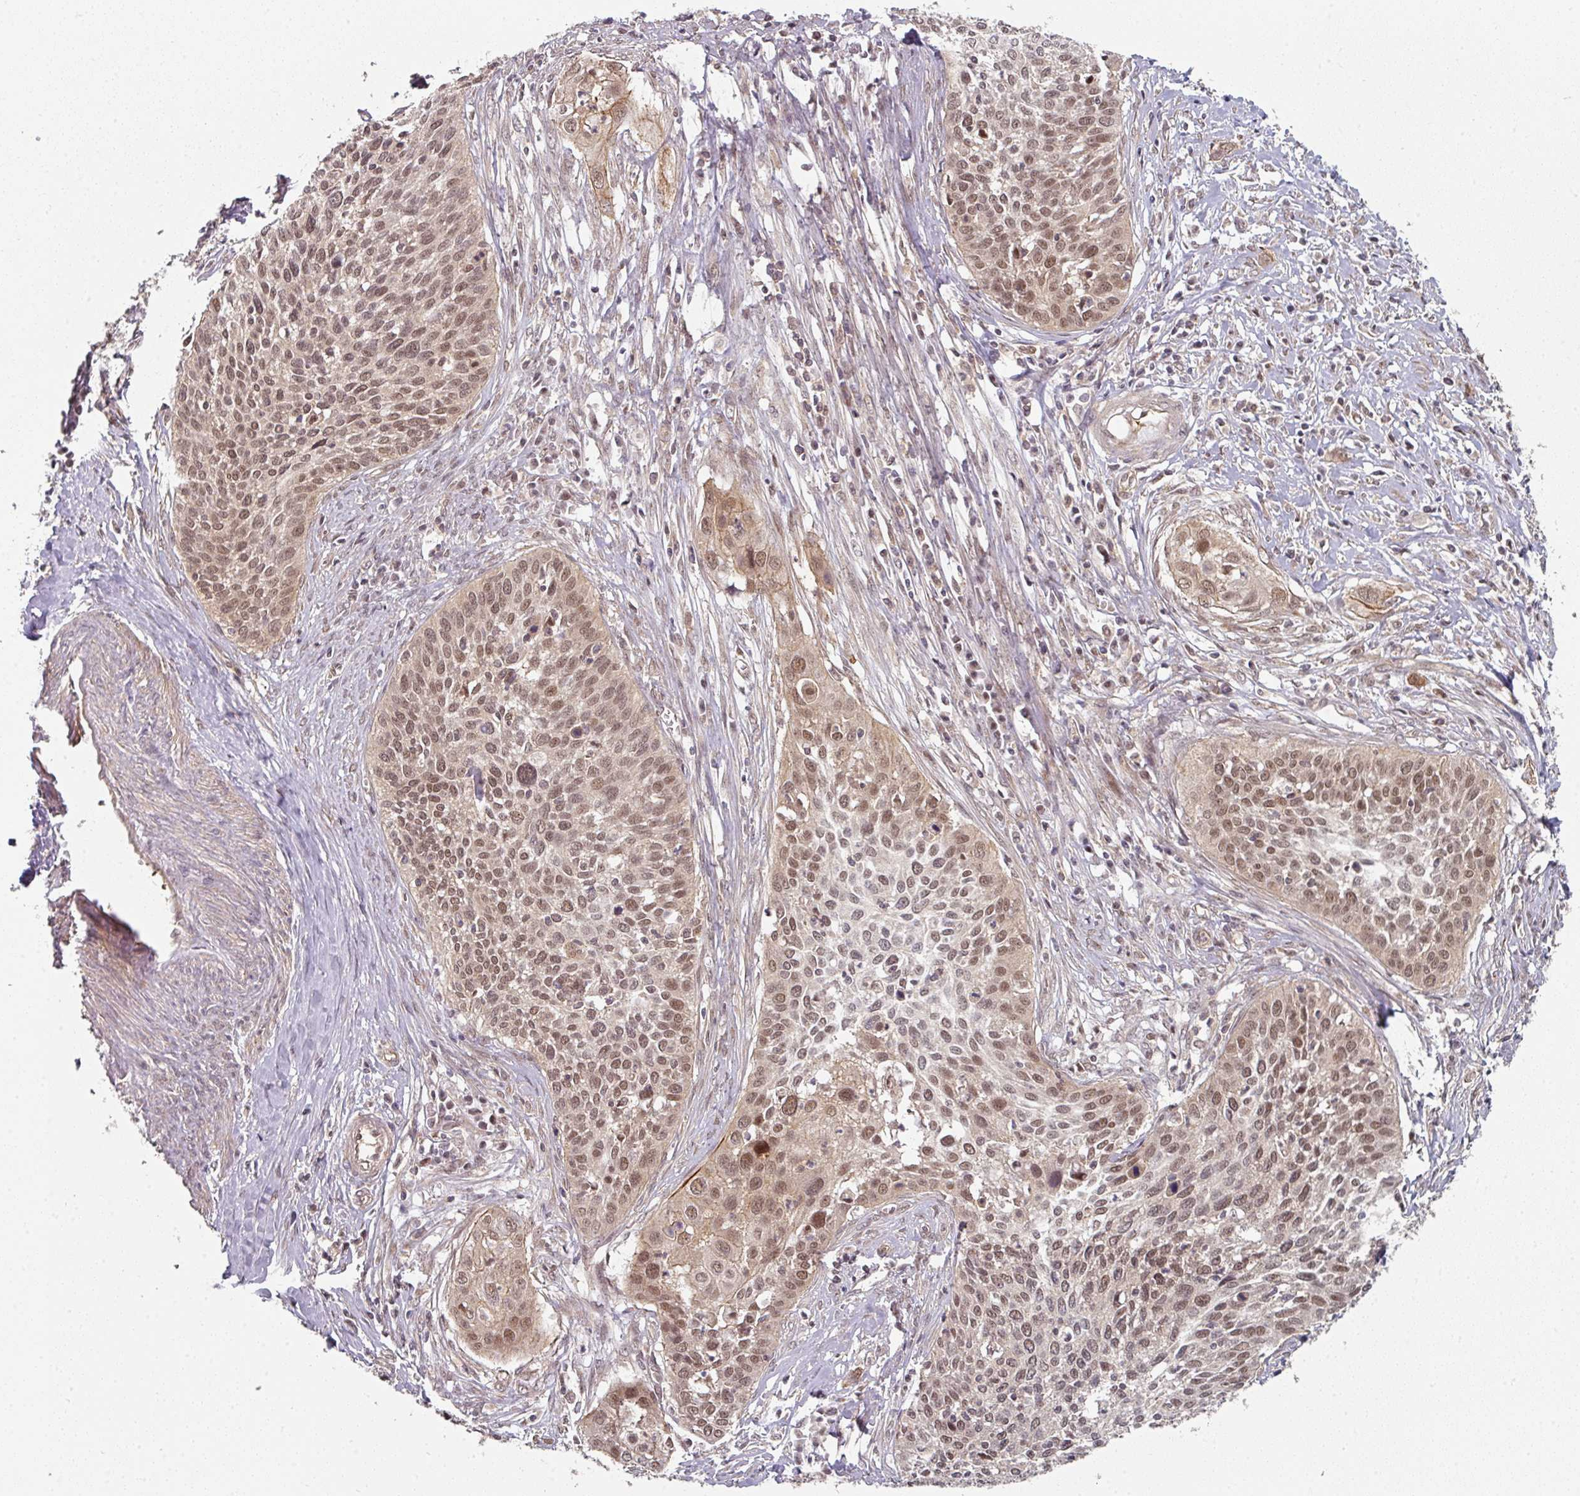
{"staining": {"intensity": "moderate", "quantity": ">75%", "location": "nuclear"}, "tissue": "cervical cancer", "cell_type": "Tumor cells", "image_type": "cancer", "snomed": [{"axis": "morphology", "description": "Squamous cell carcinoma, NOS"}, {"axis": "topography", "description": "Cervix"}], "caption": "The micrograph exhibits staining of squamous cell carcinoma (cervical), revealing moderate nuclear protein expression (brown color) within tumor cells.", "gene": "PSME3IP1", "patient": {"sex": "female", "age": 34}}